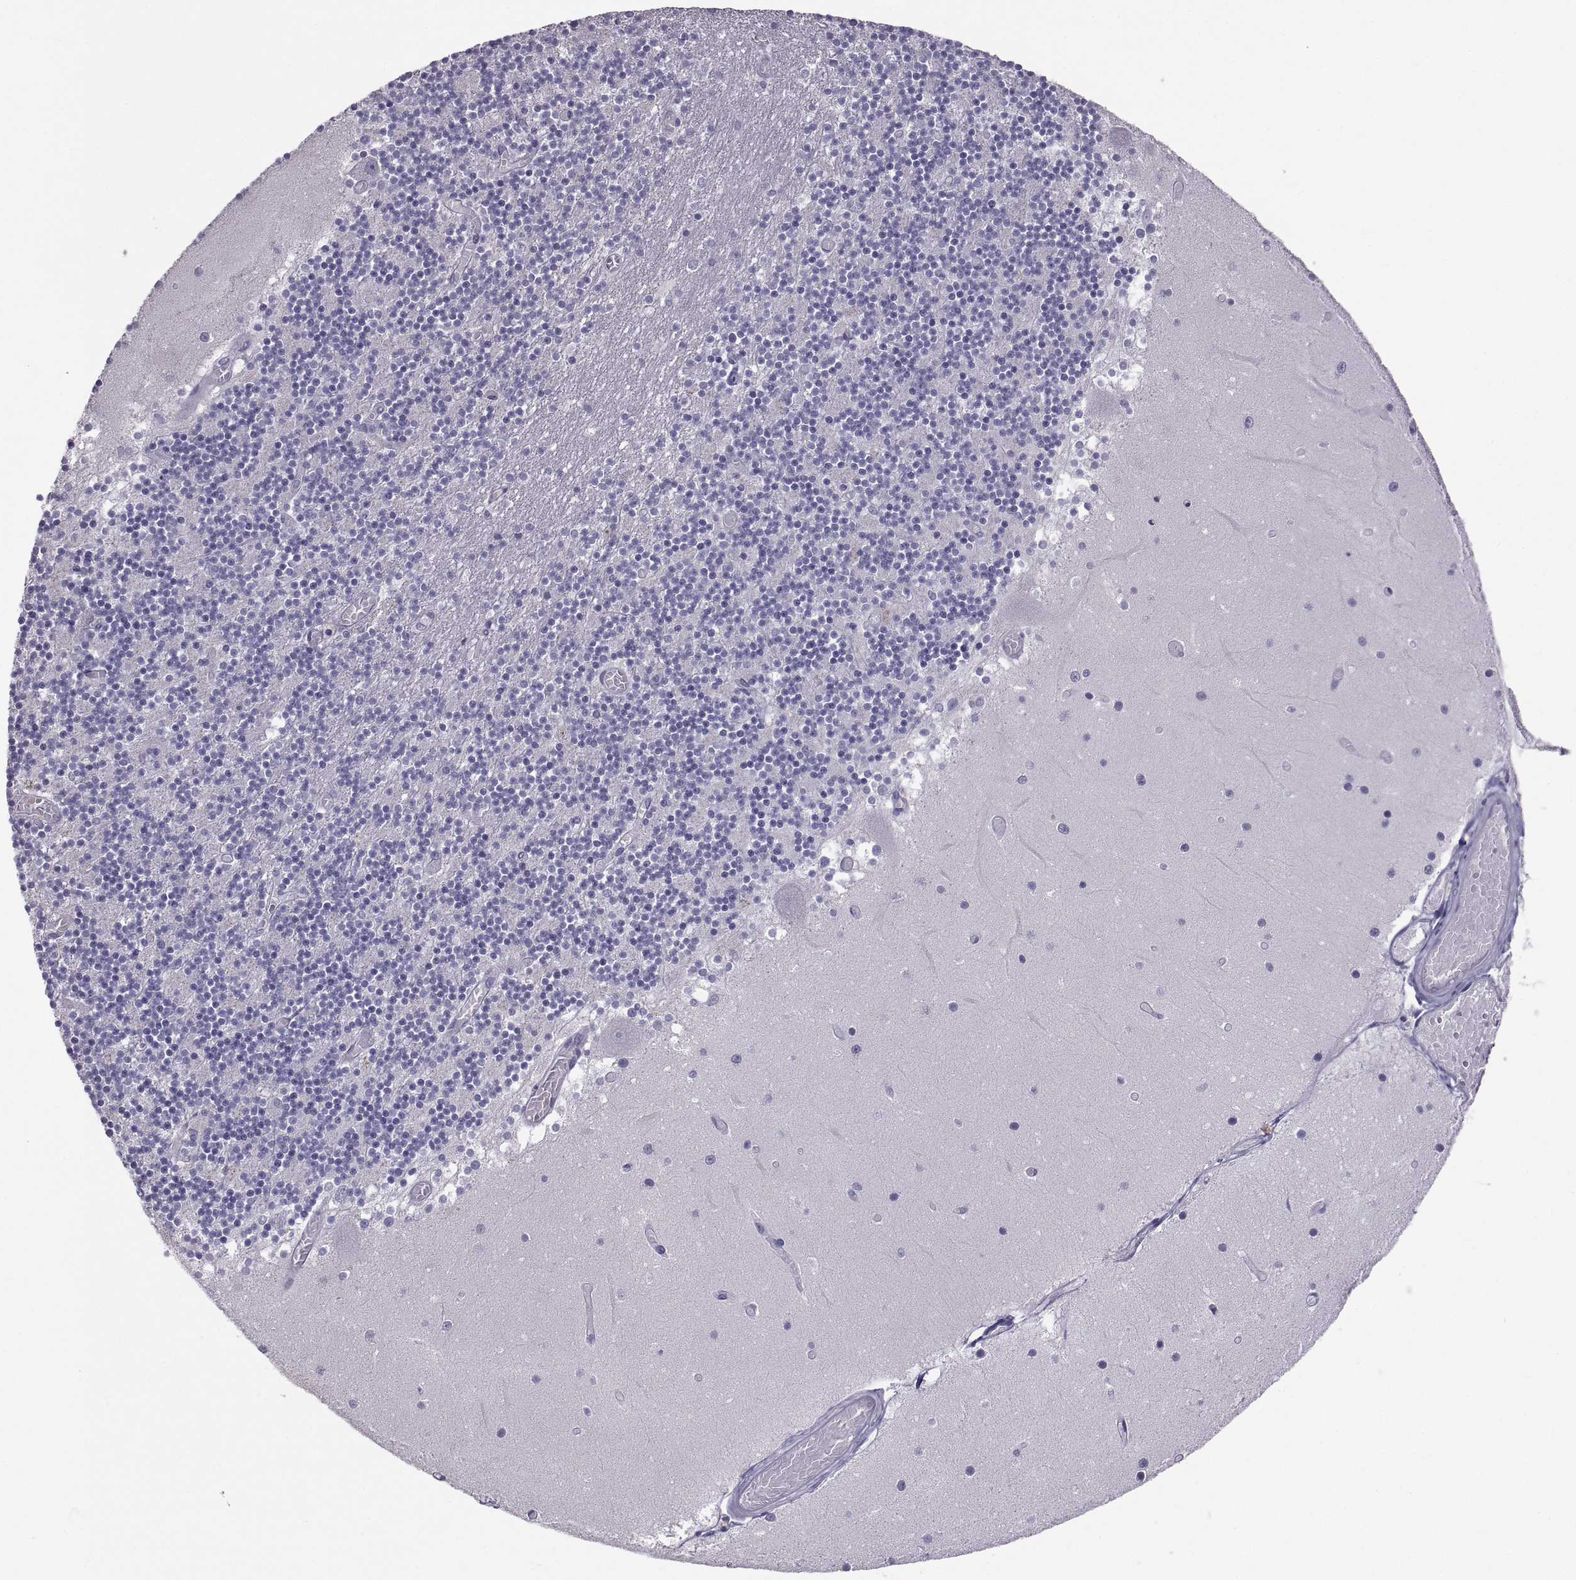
{"staining": {"intensity": "negative", "quantity": "none", "location": "none"}, "tissue": "cerebellum", "cell_type": "Cells in granular layer", "image_type": "normal", "snomed": [{"axis": "morphology", "description": "Normal tissue, NOS"}, {"axis": "topography", "description": "Cerebellum"}], "caption": "Immunohistochemistry of benign cerebellum reveals no positivity in cells in granular layer.", "gene": "PCSK1N", "patient": {"sex": "female", "age": 28}}